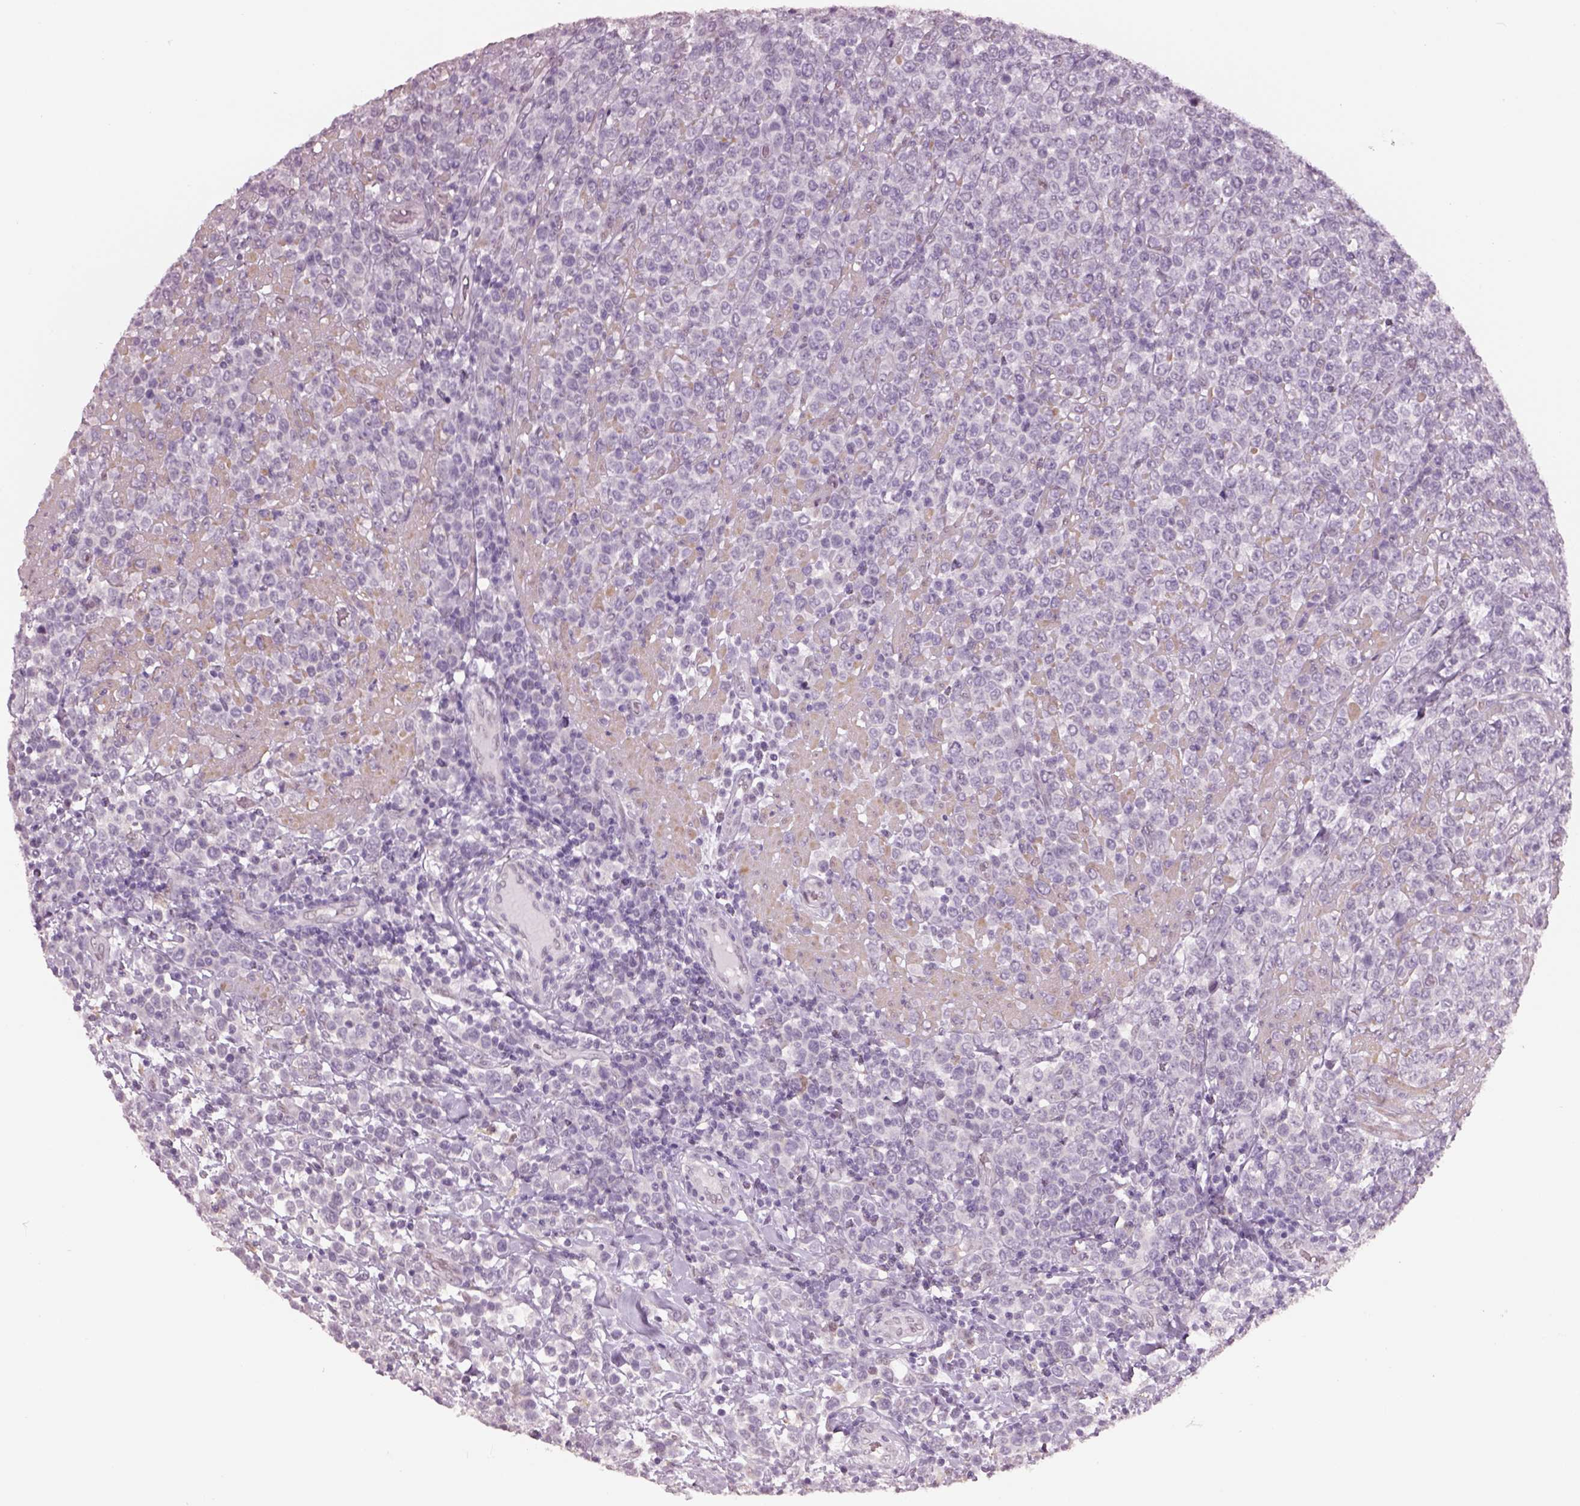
{"staining": {"intensity": "negative", "quantity": "none", "location": "none"}, "tissue": "lymphoma", "cell_type": "Tumor cells", "image_type": "cancer", "snomed": [{"axis": "morphology", "description": "Malignant lymphoma, non-Hodgkin's type, High grade"}, {"axis": "topography", "description": "Soft tissue"}], "caption": "Immunohistochemistry (IHC) photomicrograph of neoplastic tissue: lymphoma stained with DAB (3,3'-diaminobenzidine) displays no significant protein positivity in tumor cells.", "gene": "NAT8", "patient": {"sex": "female", "age": 56}}